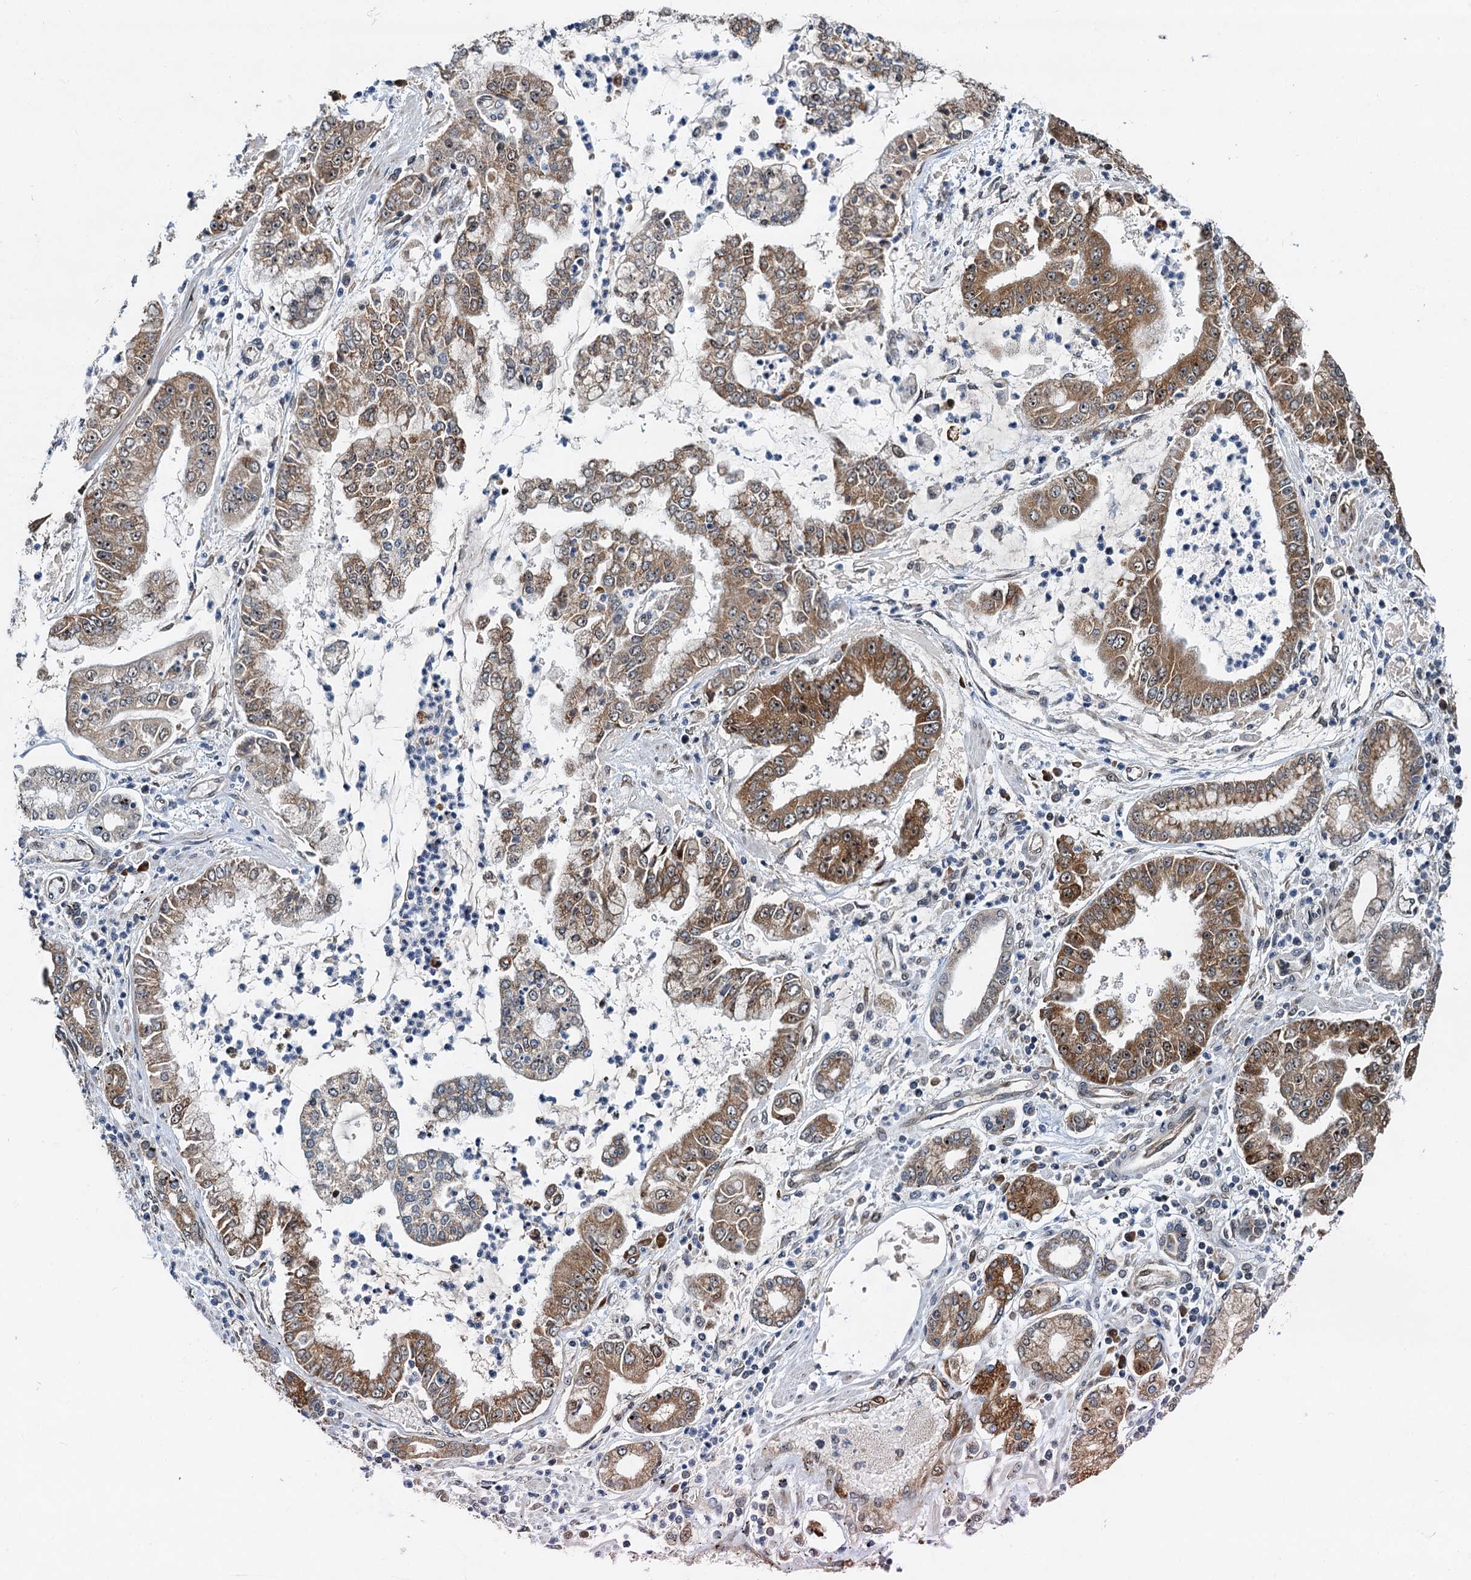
{"staining": {"intensity": "moderate", "quantity": "25%-75%", "location": "cytoplasmic/membranous"}, "tissue": "stomach cancer", "cell_type": "Tumor cells", "image_type": "cancer", "snomed": [{"axis": "morphology", "description": "Adenocarcinoma, NOS"}, {"axis": "topography", "description": "Stomach"}], "caption": "This photomicrograph reveals stomach adenocarcinoma stained with IHC to label a protein in brown. The cytoplasmic/membranous of tumor cells show moderate positivity for the protein. Nuclei are counter-stained blue.", "gene": "DNAJC21", "patient": {"sex": "male", "age": 76}}